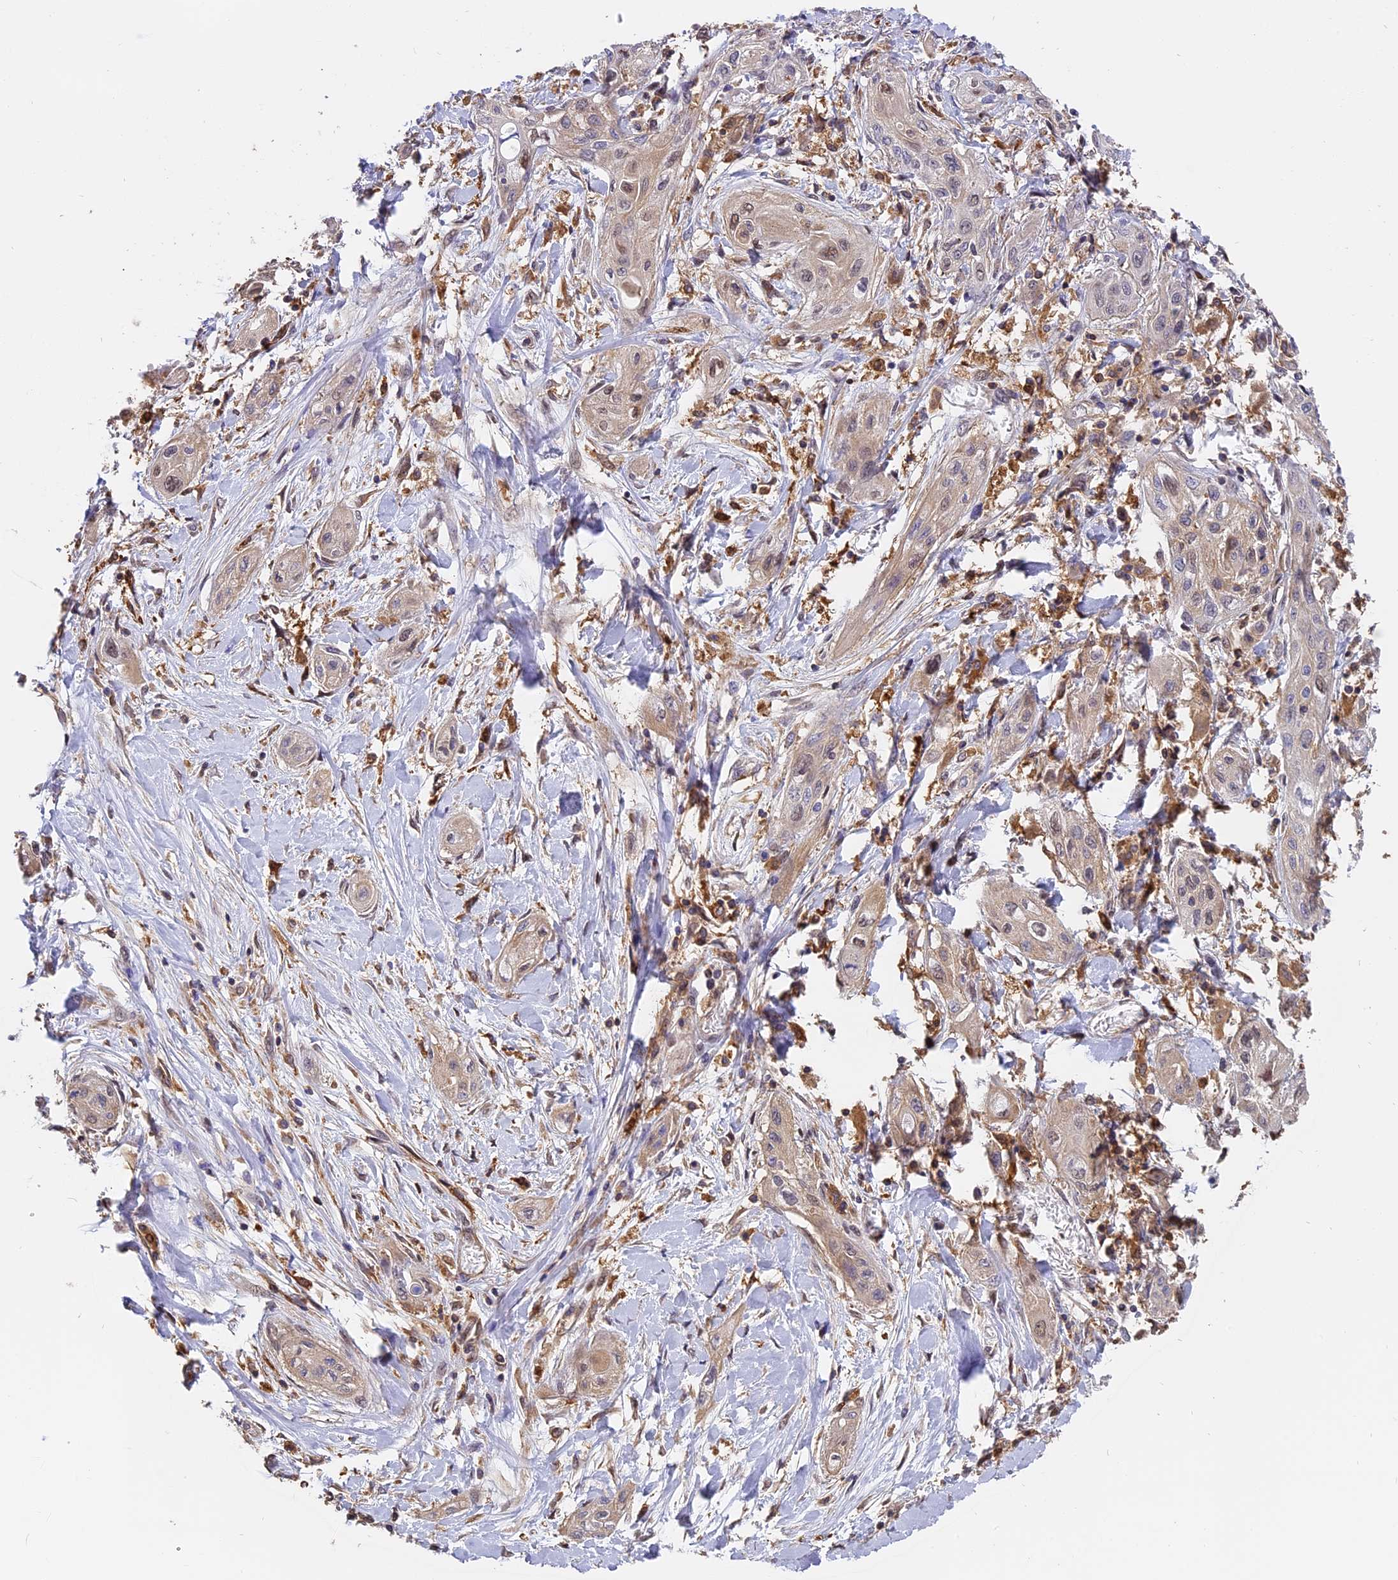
{"staining": {"intensity": "weak", "quantity": "25%-75%", "location": "cytoplasmic/membranous"}, "tissue": "lung cancer", "cell_type": "Tumor cells", "image_type": "cancer", "snomed": [{"axis": "morphology", "description": "Squamous cell carcinoma, NOS"}, {"axis": "topography", "description": "Lung"}], "caption": "IHC (DAB) staining of lung cancer shows weak cytoplasmic/membranous protein staining in approximately 25%-75% of tumor cells. Using DAB (brown) and hematoxylin (blue) stains, captured at high magnification using brightfield microscopy.", "gene": "FAM118B", "patient": {"sex": "female", "age": 47}}